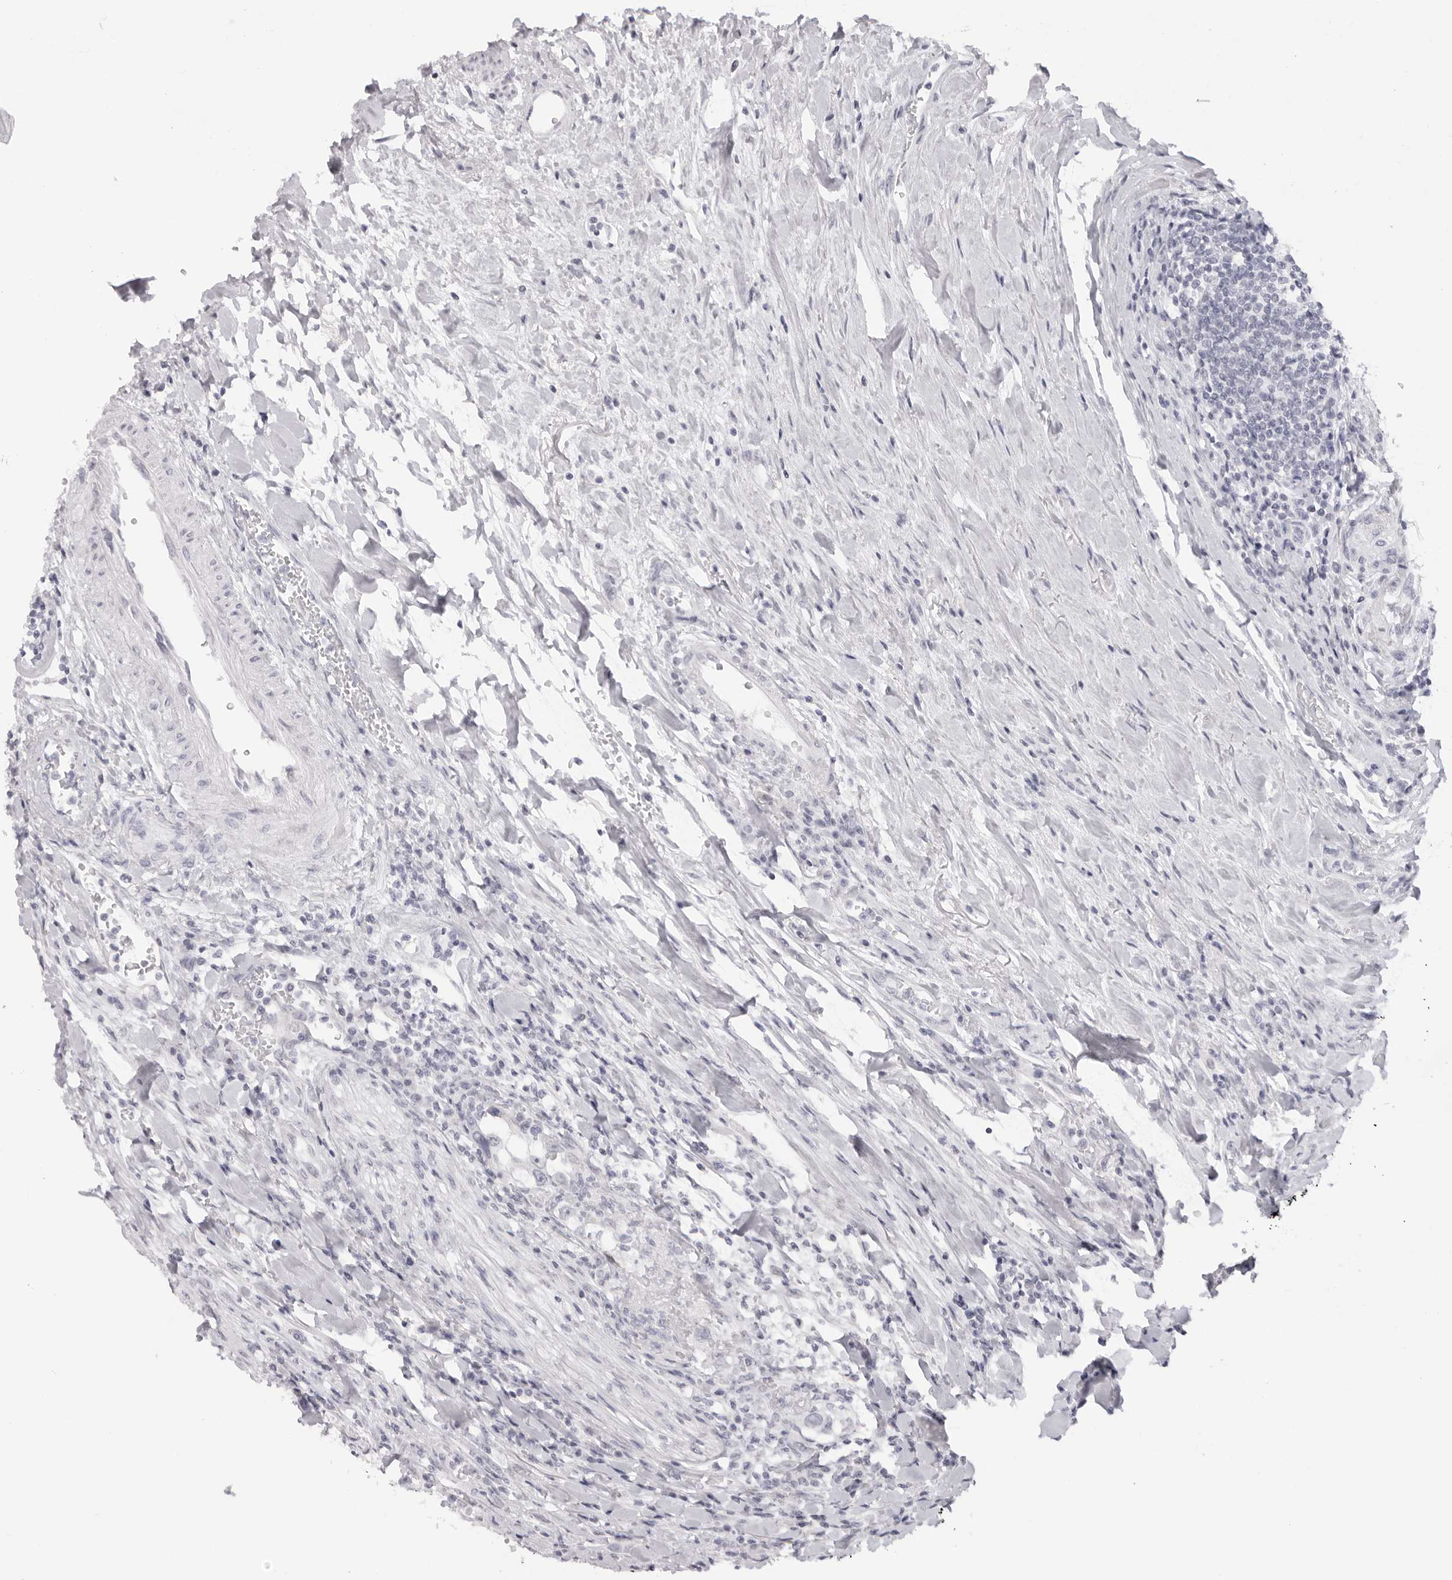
{"staining": {"intensity": "negative", "quantity": "none", "location": "none"}, "tissue": "urothelial cancer", "cell_type": "Tumor cells", "image_type": "cancer", "snomed": [{"axis": "morphology", "description": "Urothelial carcinoma, High grade"}, {"axis": "topography", "description": "Urinary bladder"}], "caption": "The immunohistochemistry (IHC) photomicrograph has no significant expression in tumor cells of urothelial cancer tissue.", "gene": "KLK12", "patient": {"sex": "female", "age": 80}}